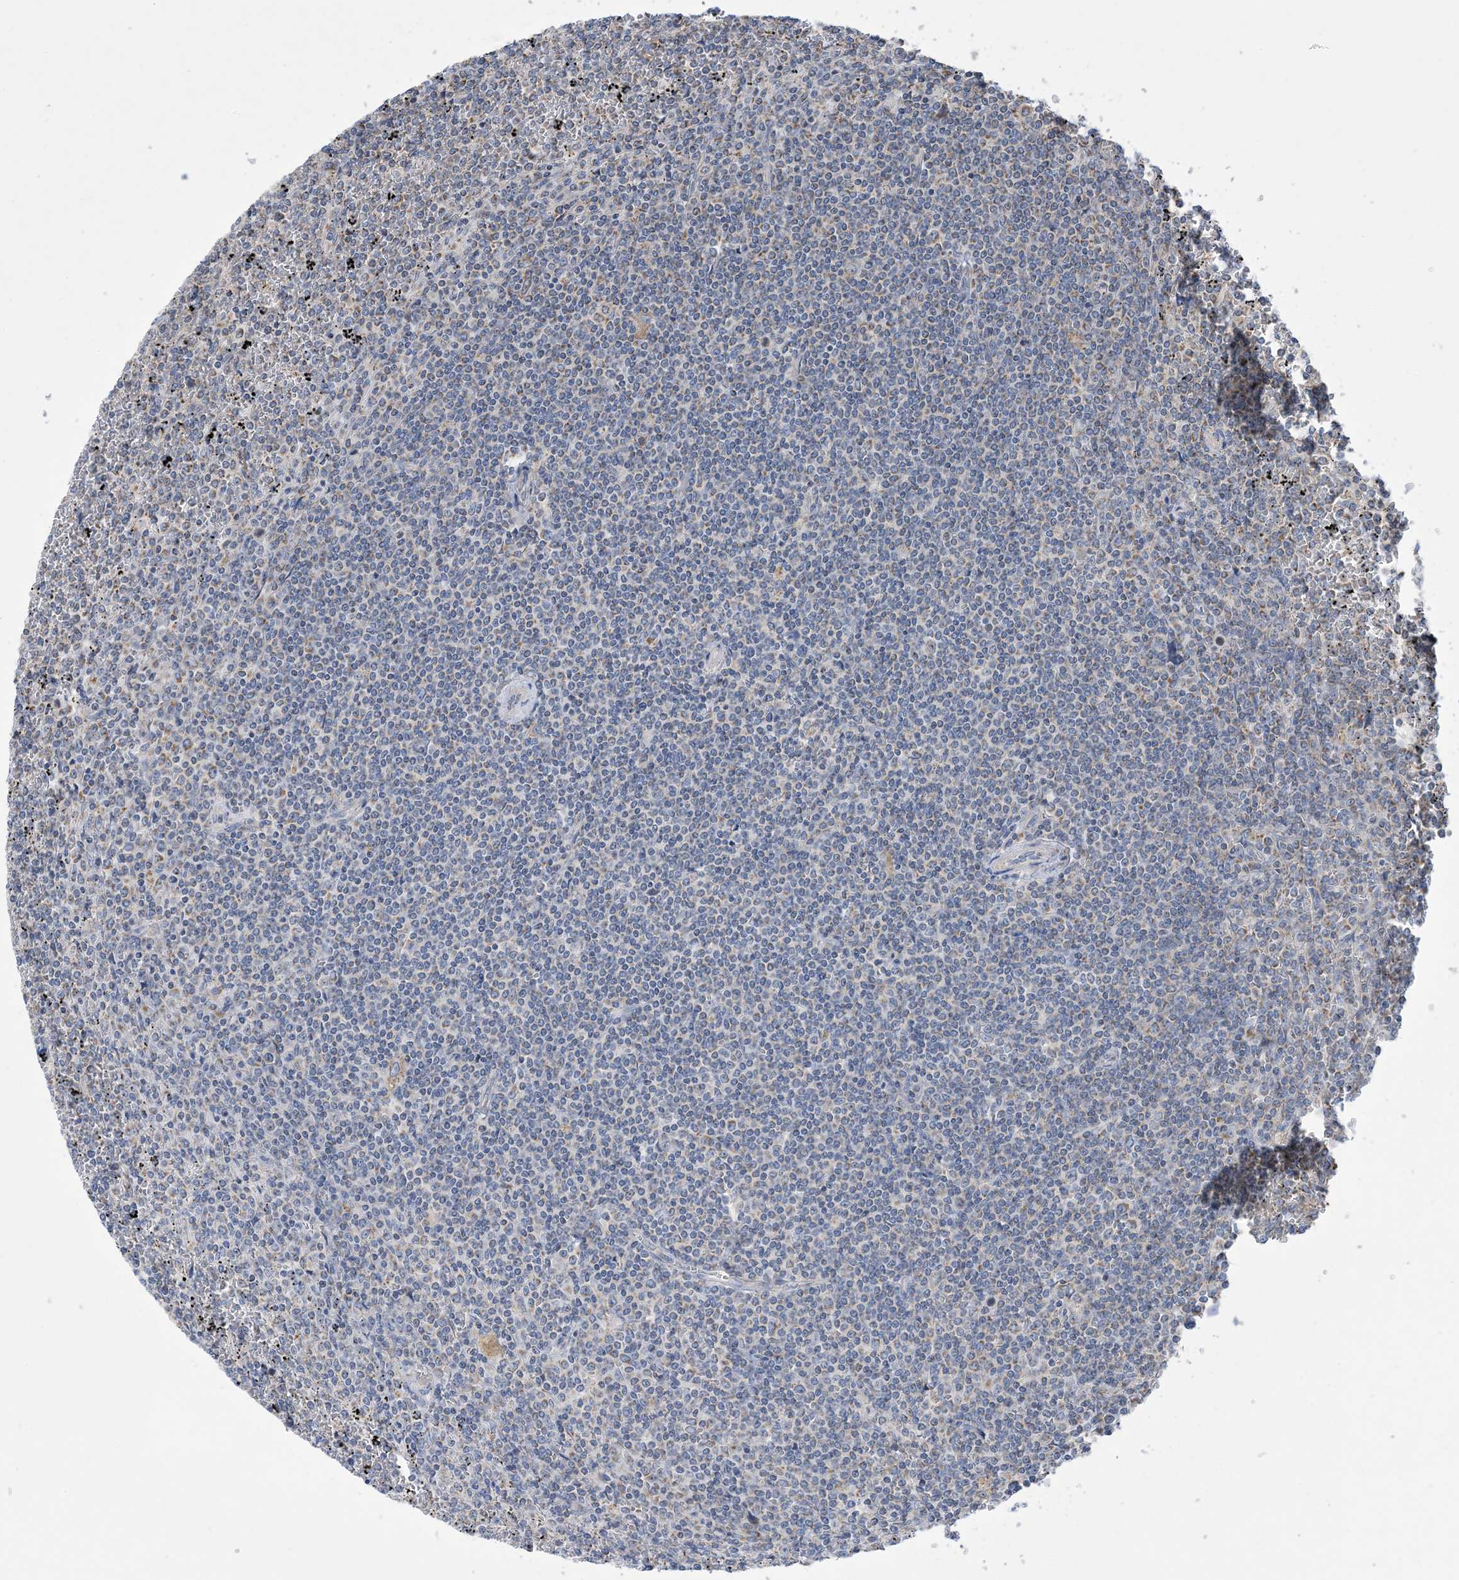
{"staining": {"intensity": "negative", "quantity": "none", "location": "none"}, "tissue": "lymphoma", "cell_type": "Tumor cells", "image_type": "cancer", "snomed": [{"axis": "morphology", "description": "Malignant lymphoma, non-Hodgkin's type, Low grade"}, {"axis": "topography", "description": "Spleen"}], "caption": "IHC histopathology image of neoplastic tissue: lymphoma stained with DAB (3,3'-diaminobenzidine) displays no significant protein positivity in tumor cells.", "gene": "CLEC16A", "patient": {"sex": "female", "age": 19}}